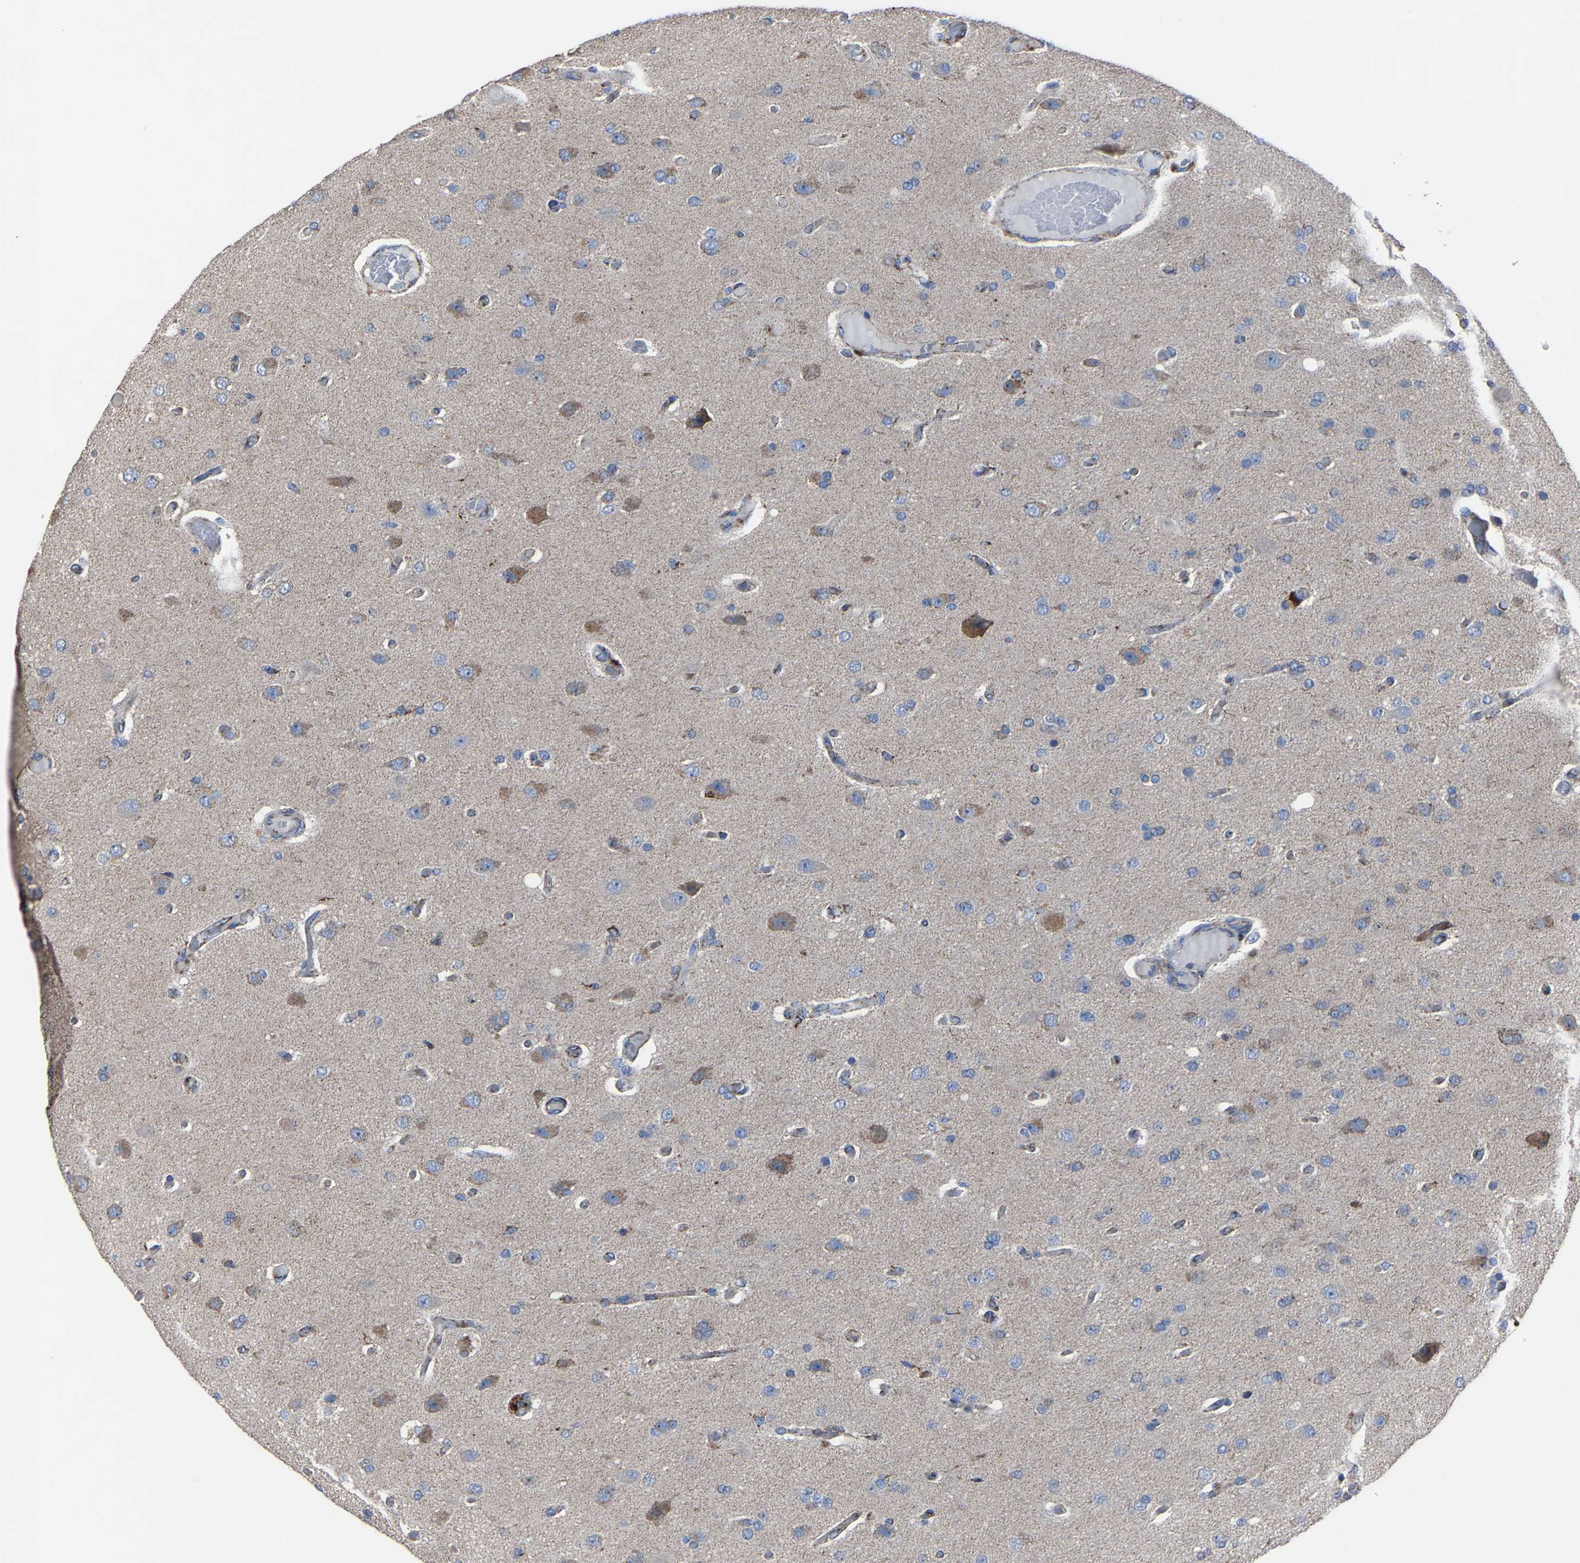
{"staining": {"intensity": "moderate", "quantity": "25%-75%", "location": "cytoplasmic/membranous"}, "tissue": "glioma", "cell_type": "Tumor cells", "image_type": "cancer", "snomed": [{"axis": "morphology", "description": "Normal tissue, NOS"}, {"axis": "morphology", "description": "Glioma, malignant, High grade"}, {"axis": "topography", "description": "Cerebral cortex"}], "caption": "This photomicrograph reveals immunohistochemistry (IHC) staining of human malignant high-grade glioma, with medium moderate cytoplasmic/membranous positivity in approximately 25%-75% of tumor cells.", "gene": "NDUFV3", "patient": {"sex": "male", "age": 77}}